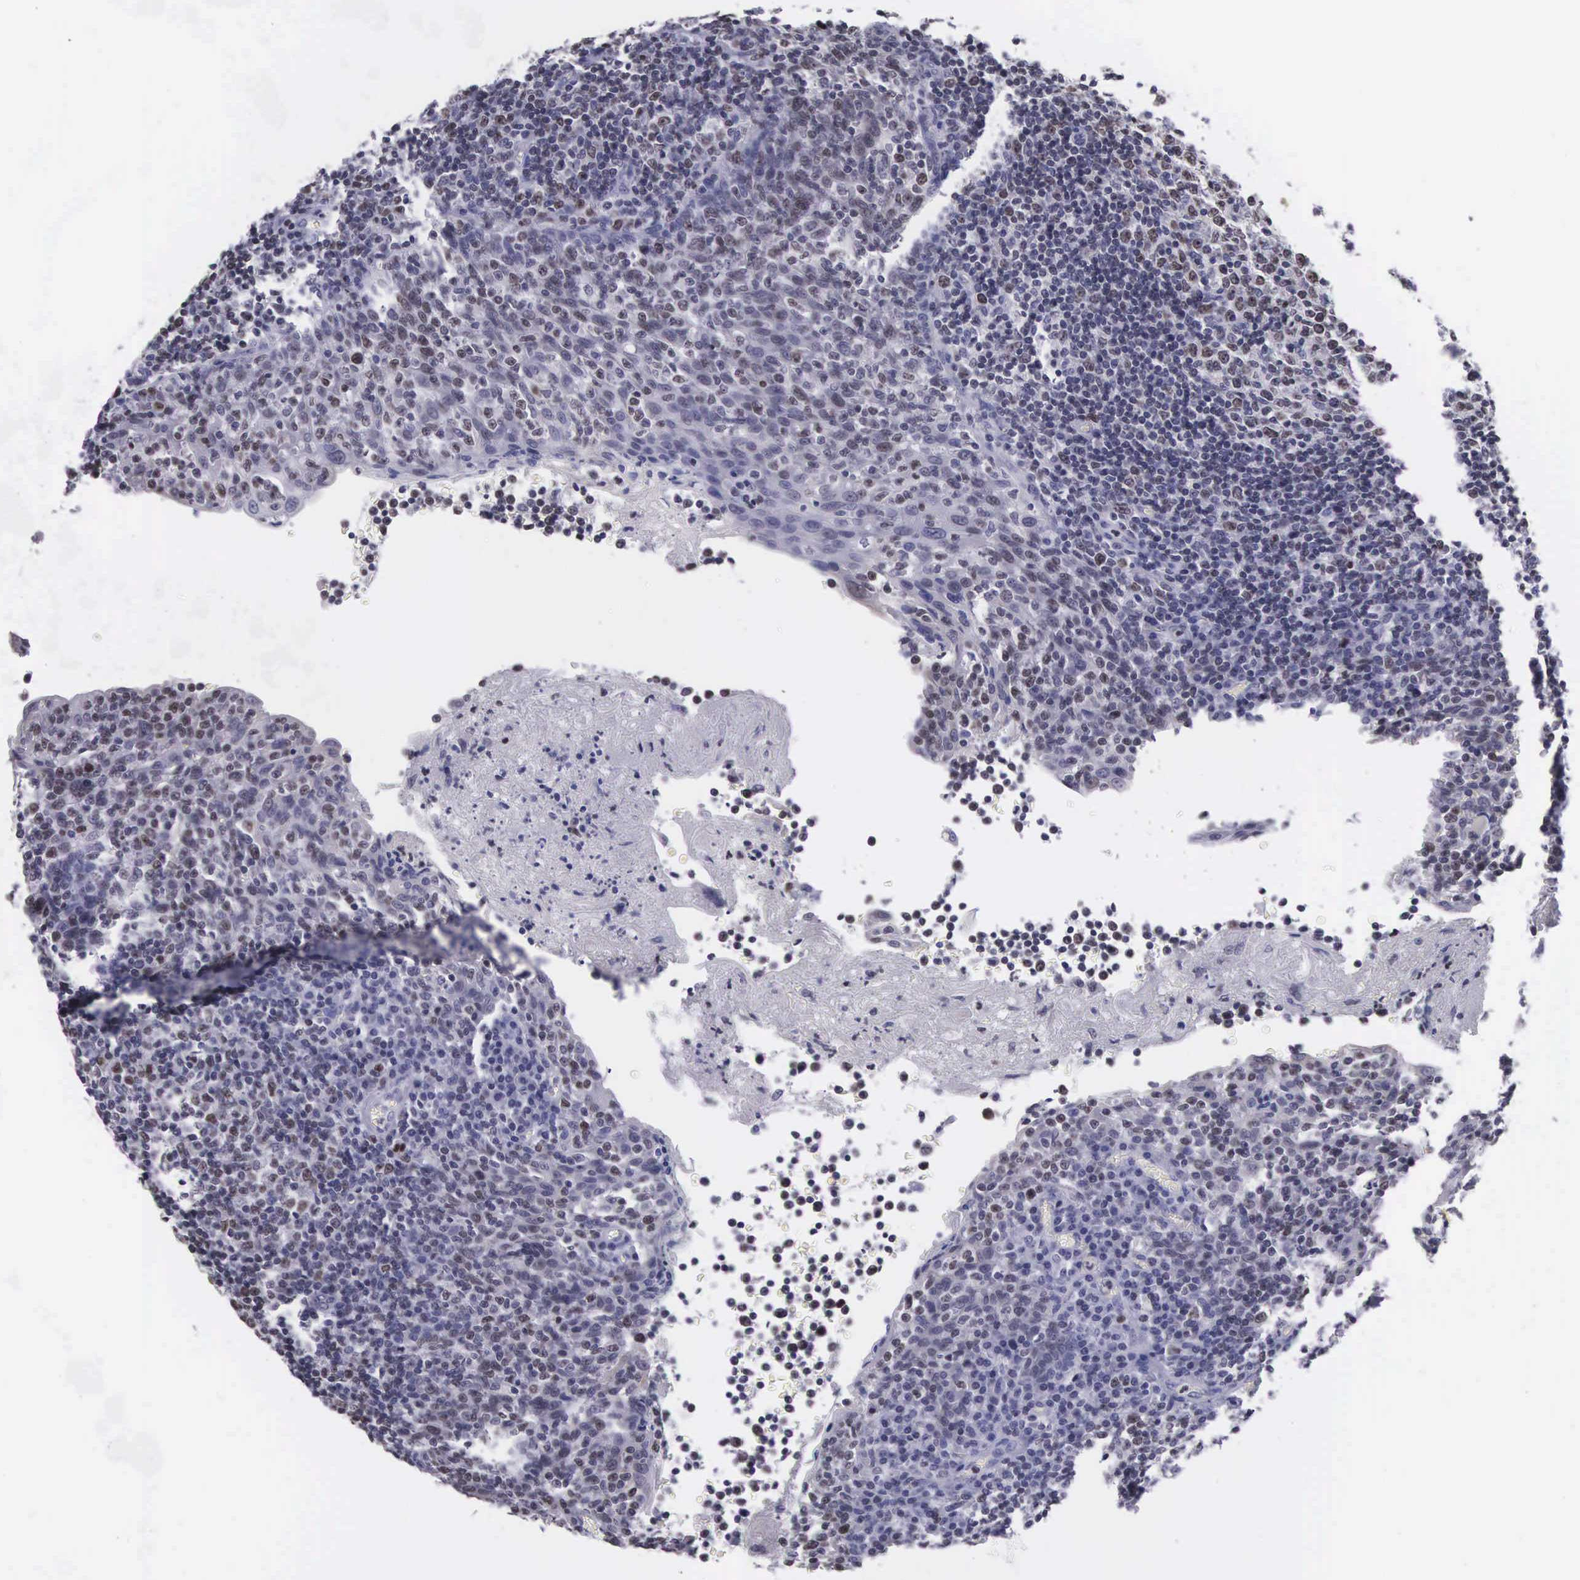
{"staining": {"intensity": "moderate", "quantity": ">75%", "location": "nuclear"}, "tissue": "tonsil", "cell_type": "Germinal center cells", "image_type": "normal", "snomed": [{"axis": "morphology", "description": "Normal tissue, NOS"}, {"axis": "topography", "description": "Tonsil"}], "caption": "Normal tonsil displays moderate nuclear expression in approximately >75% of germinal center cells, visualized by immunohistochemistry.", "gene": "VRK1", "patient": {"sex": "female", "age": 3}}